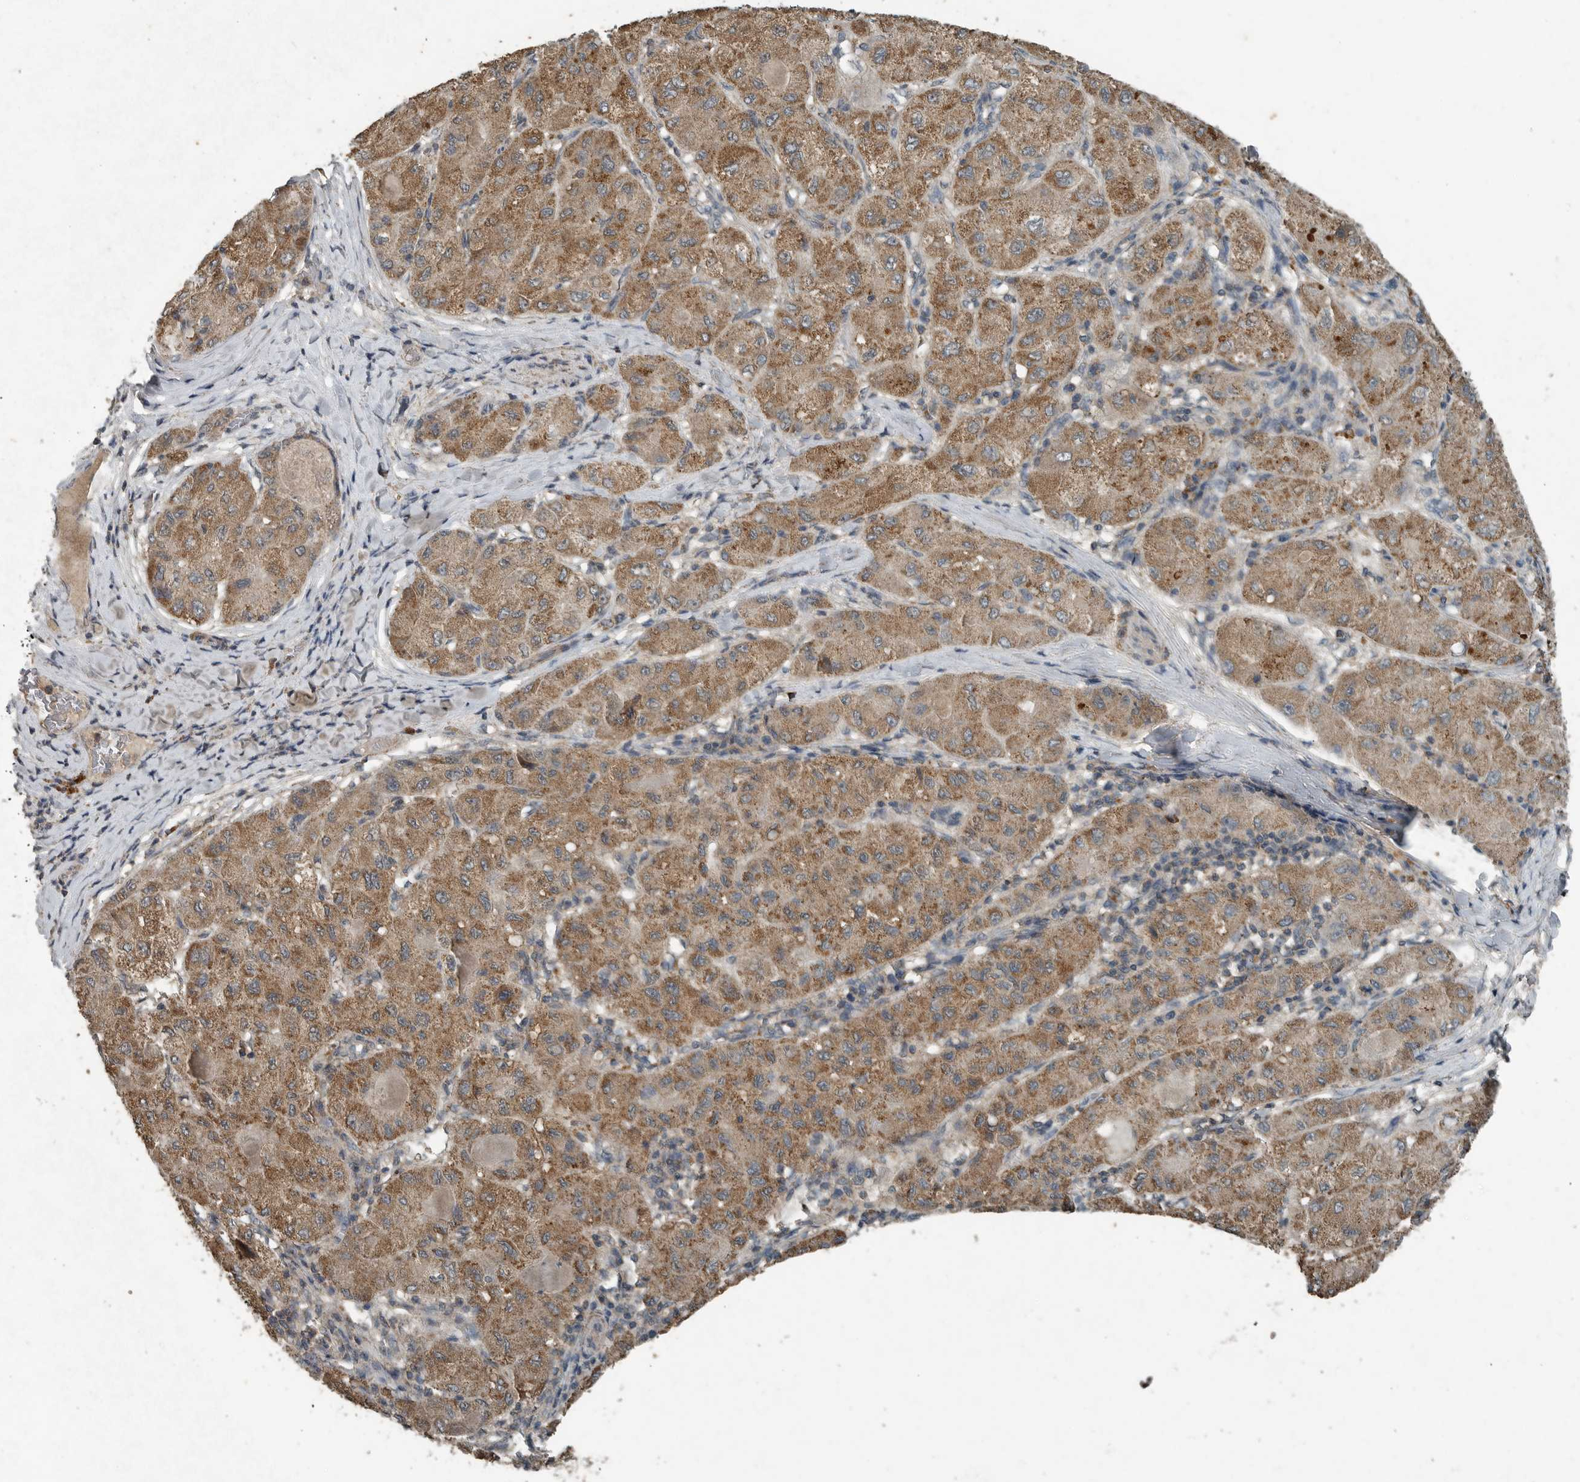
{"staining": {"intensity": "moderate", "quantity": ">75%", "location": "cytoplasmic/membranous"}, "tissue": "liver cancer", "cell_type": "Tumor cells", "image_type": "cancer", "snomed": [{"axis": "morphology", "description": "Carcinoma, Hepatocellular, NOS"}, {"axis": "topography", "description": "Liver"}], "caption": "IHC micrograph of neoplastic tissue: liver hepatocellular carcinoma stained using IHC reveals medium levels of moderate protein expression localized specifically in the cytoplasmic/membranous of tumor cells, appearing as a cytoplasmic/membranous brown color.", "gene": "IL6ST", "patient": {"sex": "male", "age": 80}}